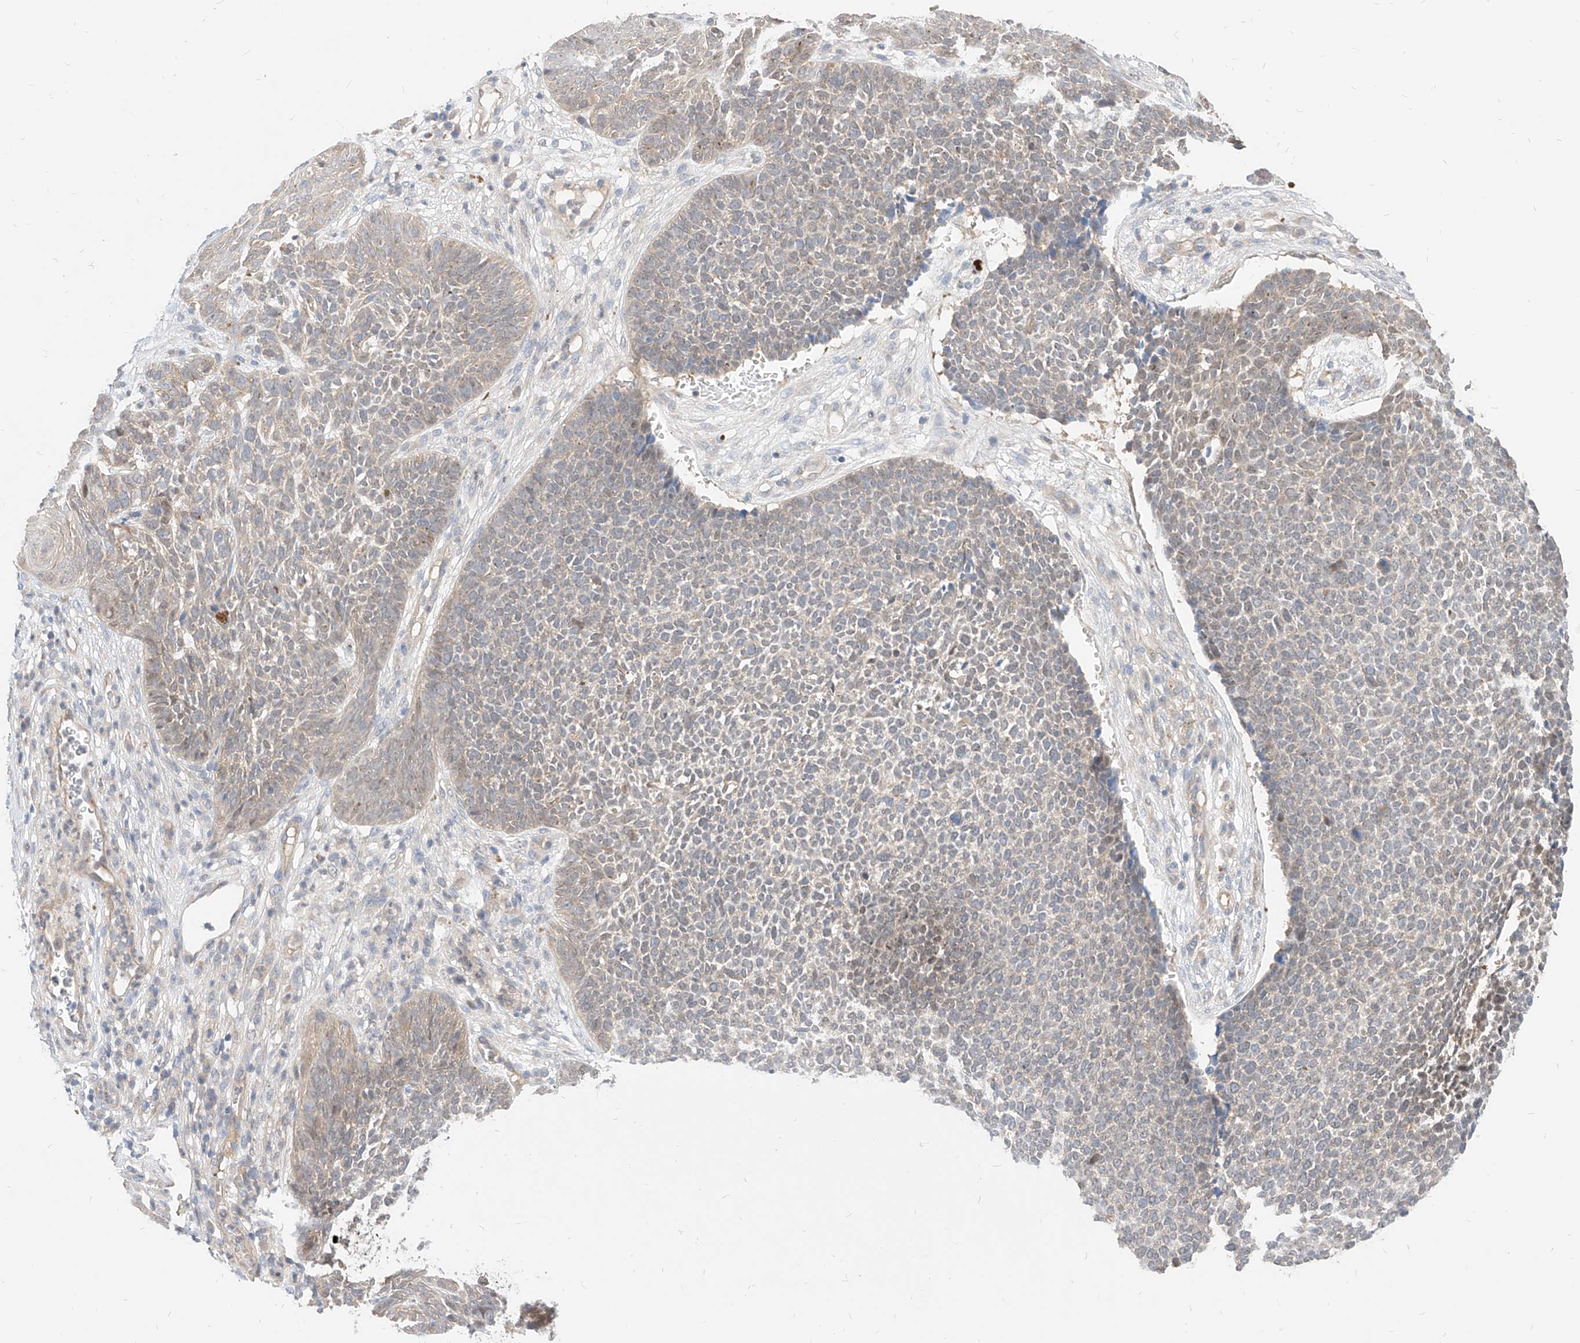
{"staining": {"intensity": "weak", "quantity": "25%-75%", "location": "cytoplasmic/membranous"}, "tissue": "skin cancer", "cell_type": "Tumor cells", "image_type": "cancer", "snomed": [{"axis": "morphology", "description": "Basal cell carcinoma"}, {"axis": "topography", "description": "Skin"}], "caption": "The image exhibits staining of skin cancer, revealing weak cytoplasmic/membranous protein staining (brown color) within tumor cells.", "gene": "TSNAX", "patient": {"sex": "female", "age": 84}}